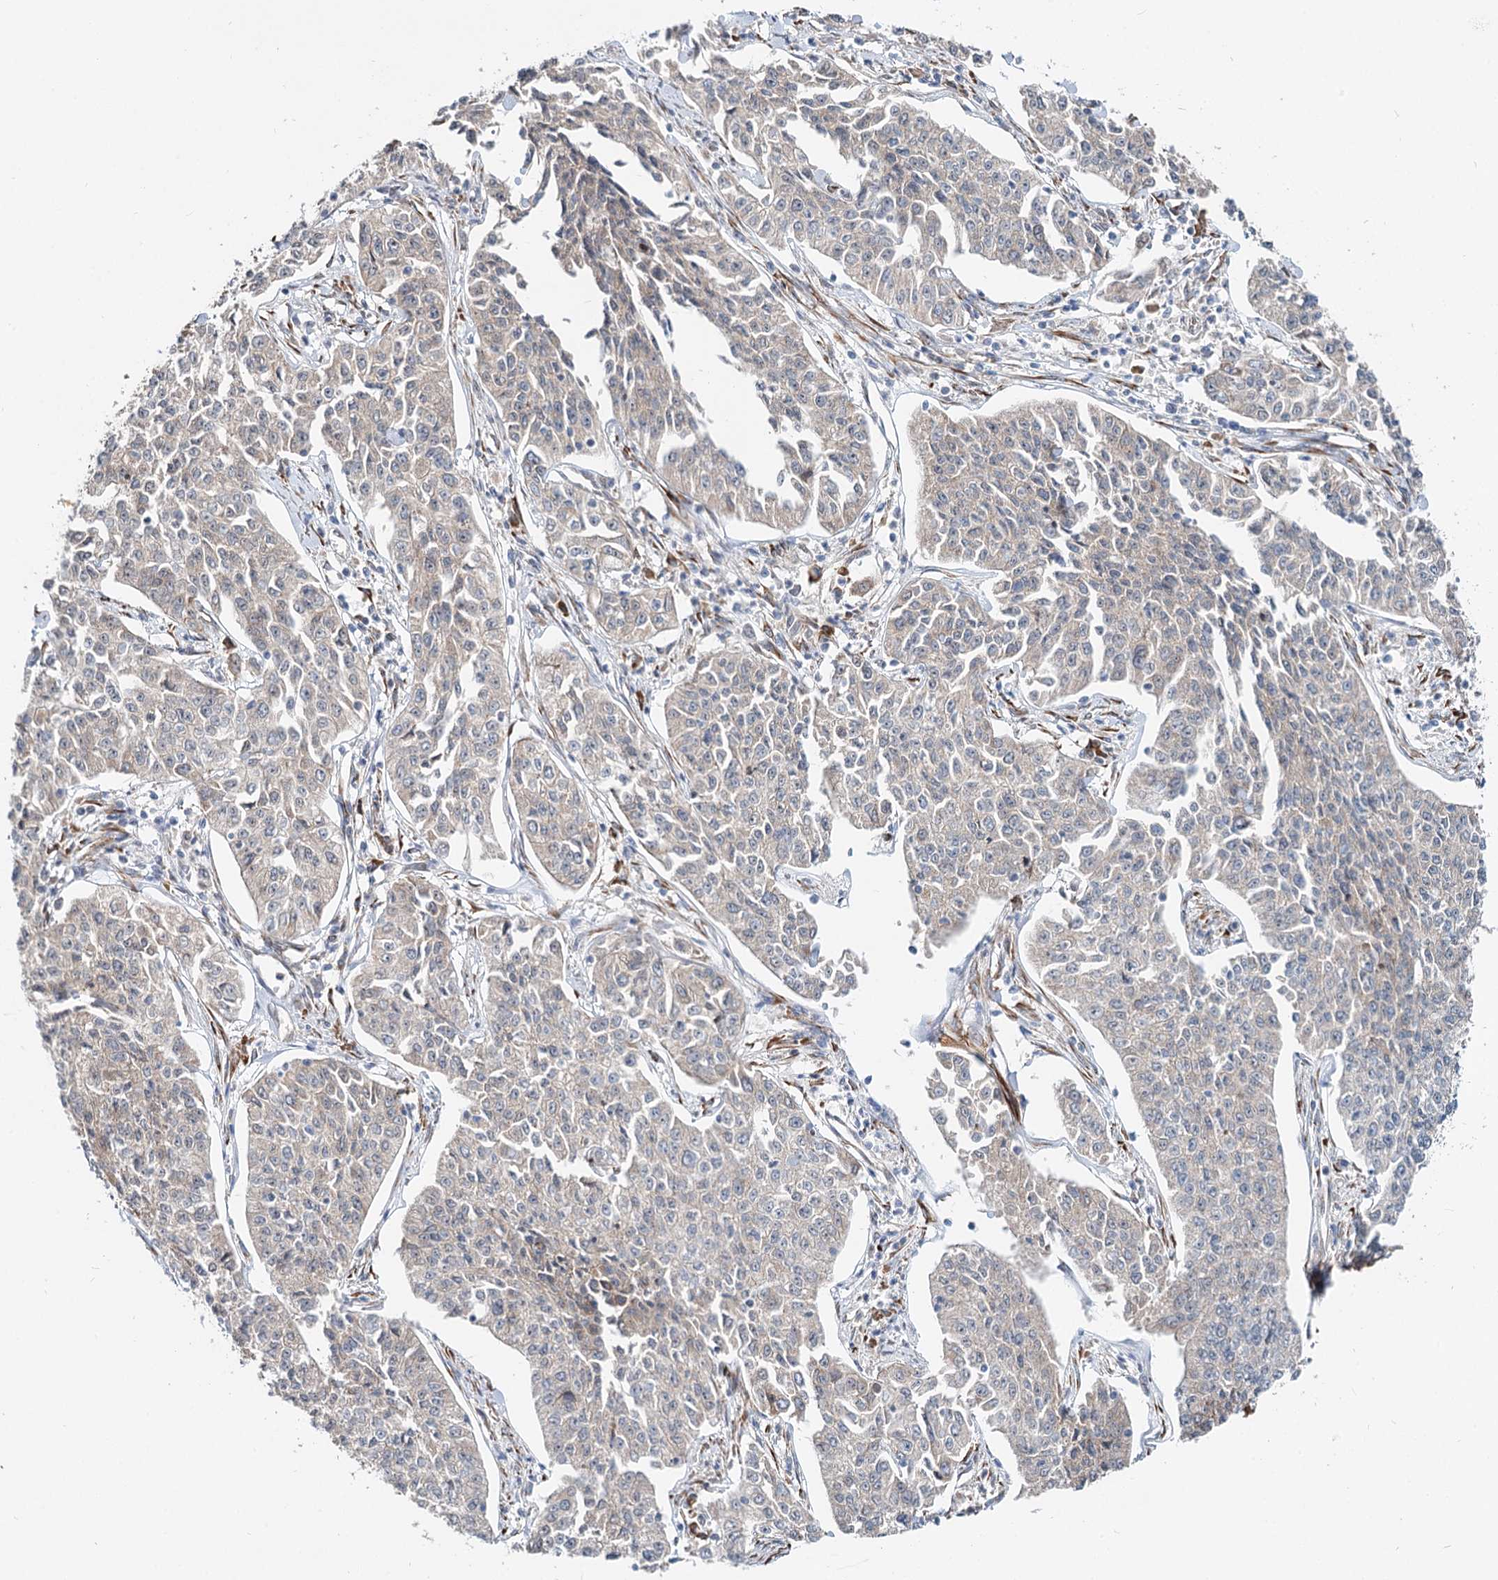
{"staining": {"intensity": "negative", "quantity": "none", "location": "none"}, "tissue": "cervical cancer", "cell_type": "Tumor cells", "image_type": "cancer", "snomed": [{"axis": "morphology", "description": "Squamous cell carcinoma, NOS"}, {"axis": "topography", "description": "Cervix"}], "caption": "This is an IHC micrograph of cervical squamous cell carcinoma. There is no positivity in tumor cells.", "gene": "SPART", "patient": {"sex": "female", "age": 35}}